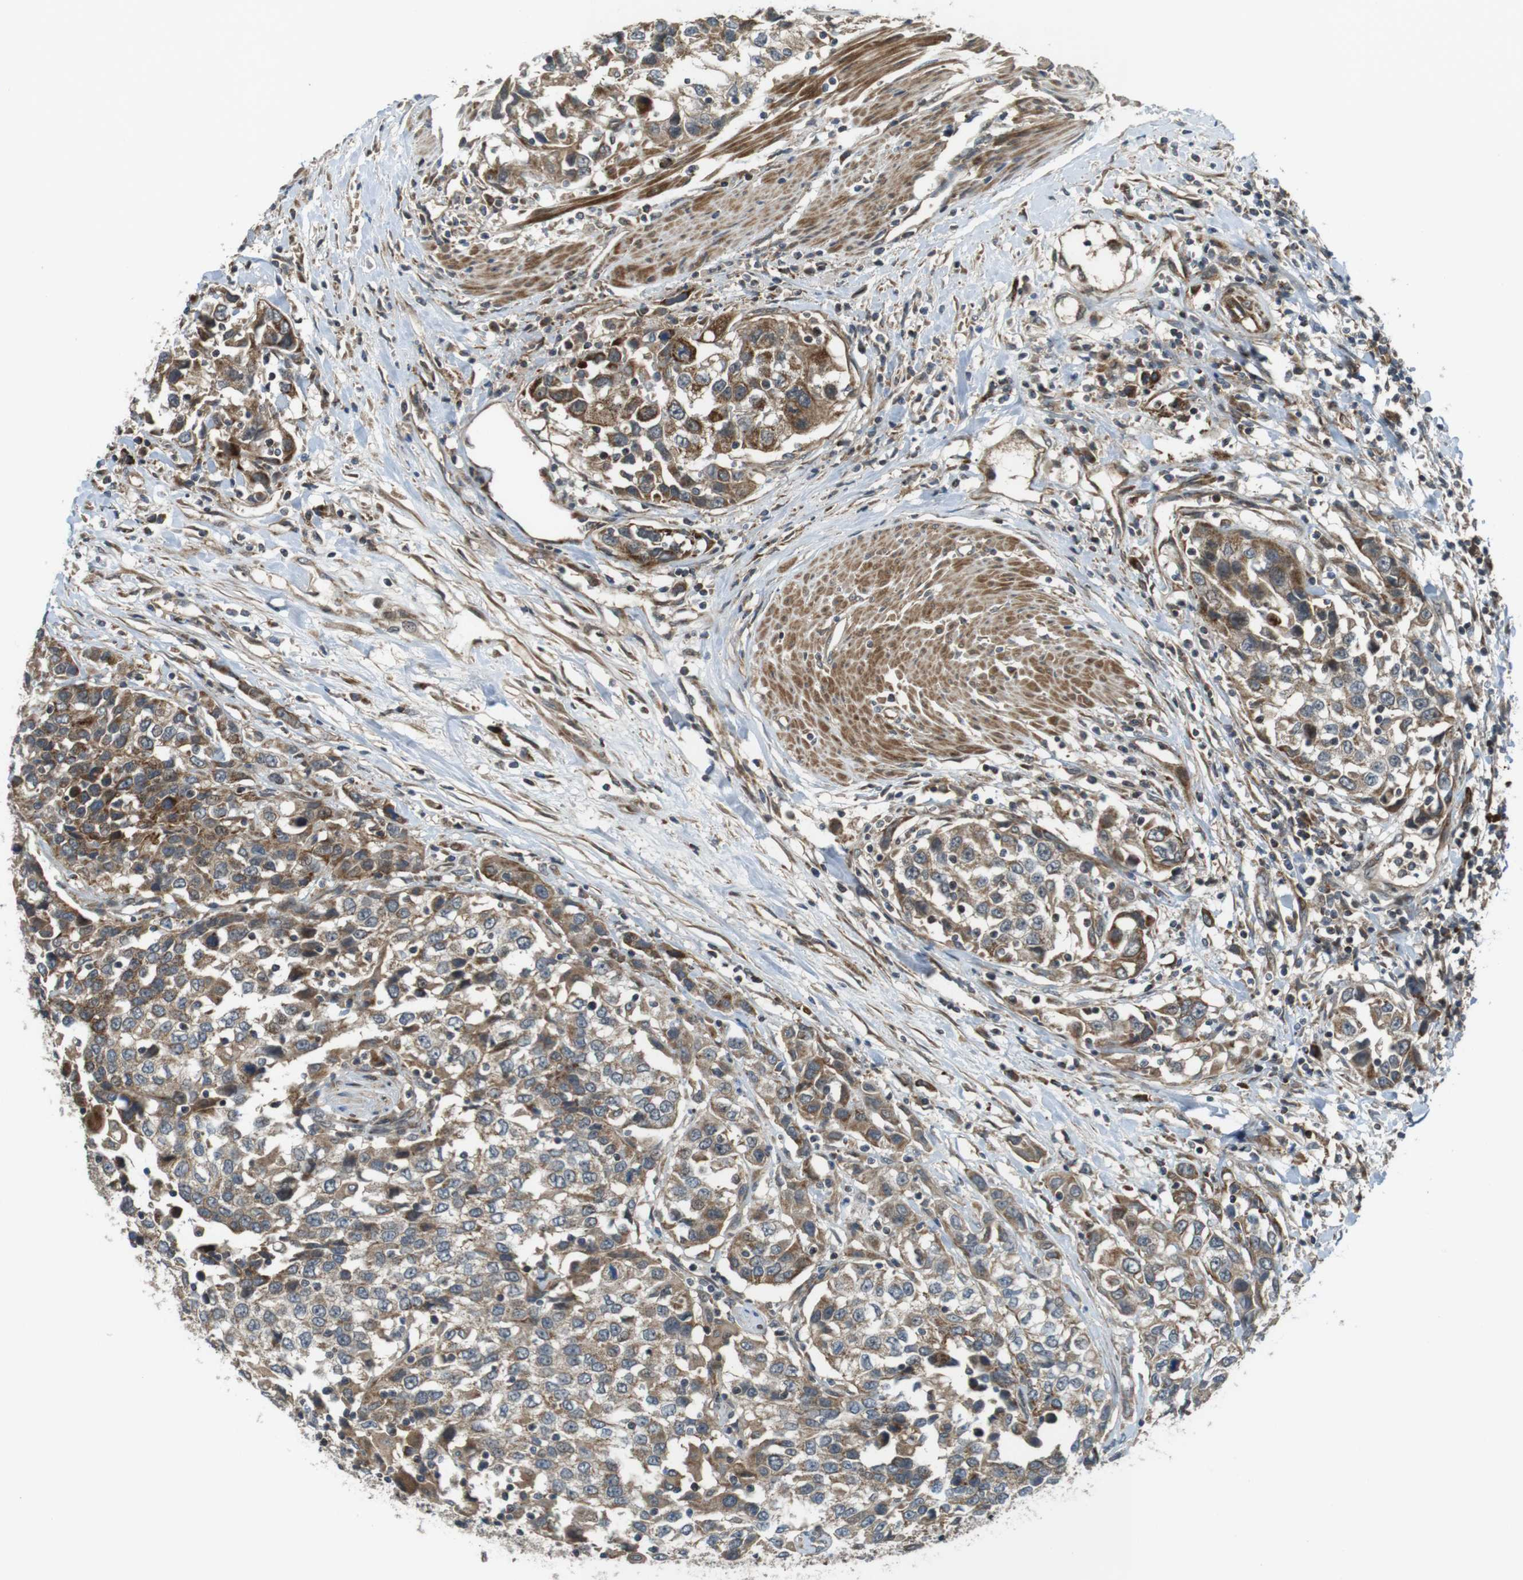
{"staining": {"intensity": "moderate", "quantity": ">75%", "location": "cytoplasmic/membranous"}, "tissue": "urothelial cancer", "cell_type": "Tumor cells", "image_type": "cancer", "snomed": [{"axis": "morphology", "description": "Urothelial carcinoma, High grade"}, {"axis": "topography", "description": "Urinary bladder"}], "caption": "A histopathology image of urothelial cancer stained for a protein displays moderate cytoplasmic/membranous brown staining in tumor cells.", "gene": "IFFO2", "patient": {"sex": "female", "age": 80}}